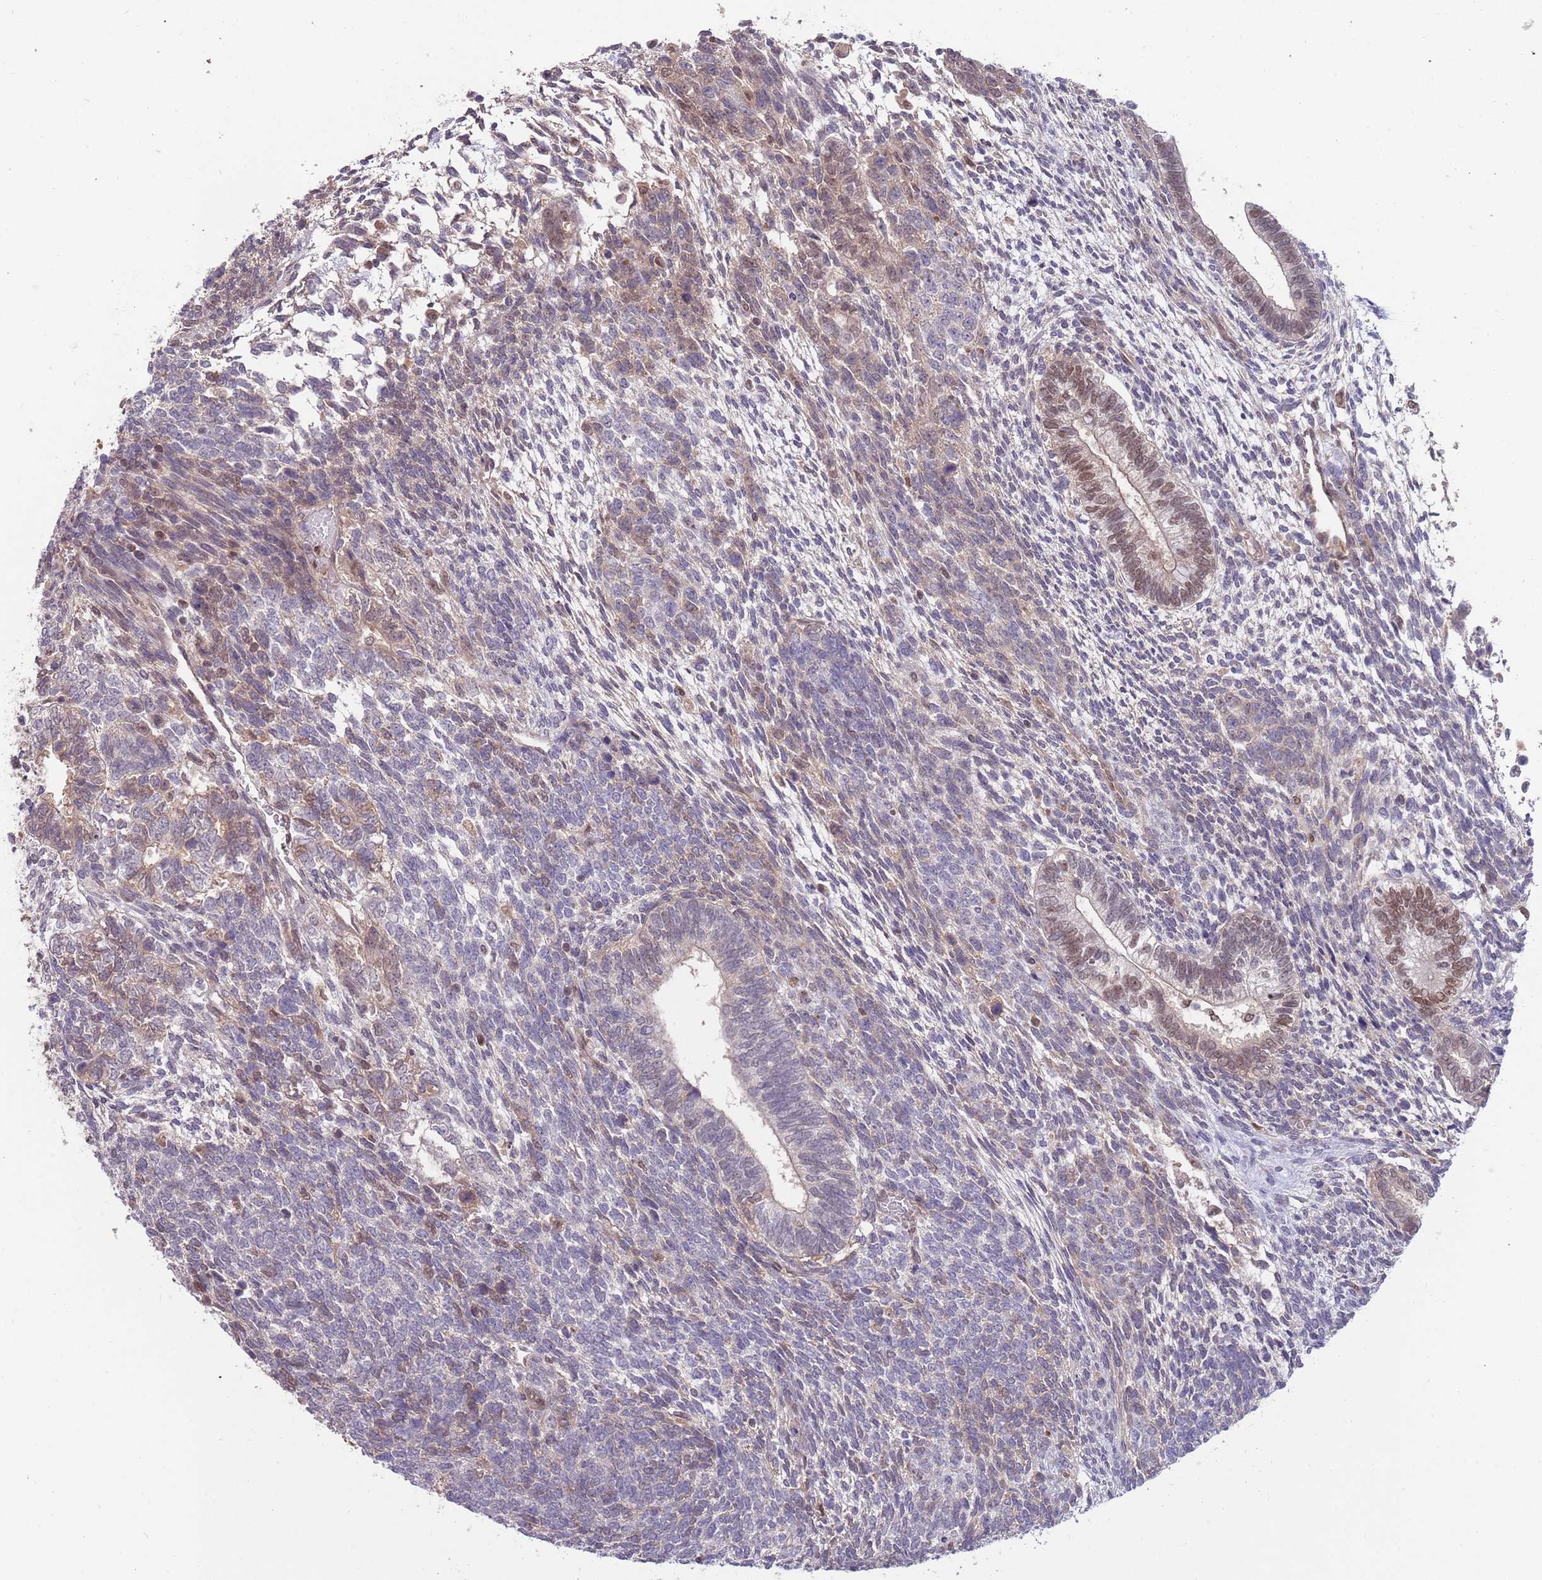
{"staining": {"intensity": "moderate", "quantity": "<25%", "location": "nuclear"}, "tissue": "testis cancer", "cell_type": "Tumor cells", "image_type": "cancer", "snomed": [{"axis": "morphology", "description": "Carcinoma, Embryonal, NOS"}, {"axis": "topography", "description": "Testis"}], "caption": "Embryonal carcinoma (testis) tissue displays moderate nuclear positivity in approximately <25% of tumor cells", "gene": "ZBTB7A", "patient": {"sex": "male", "age": 23}}